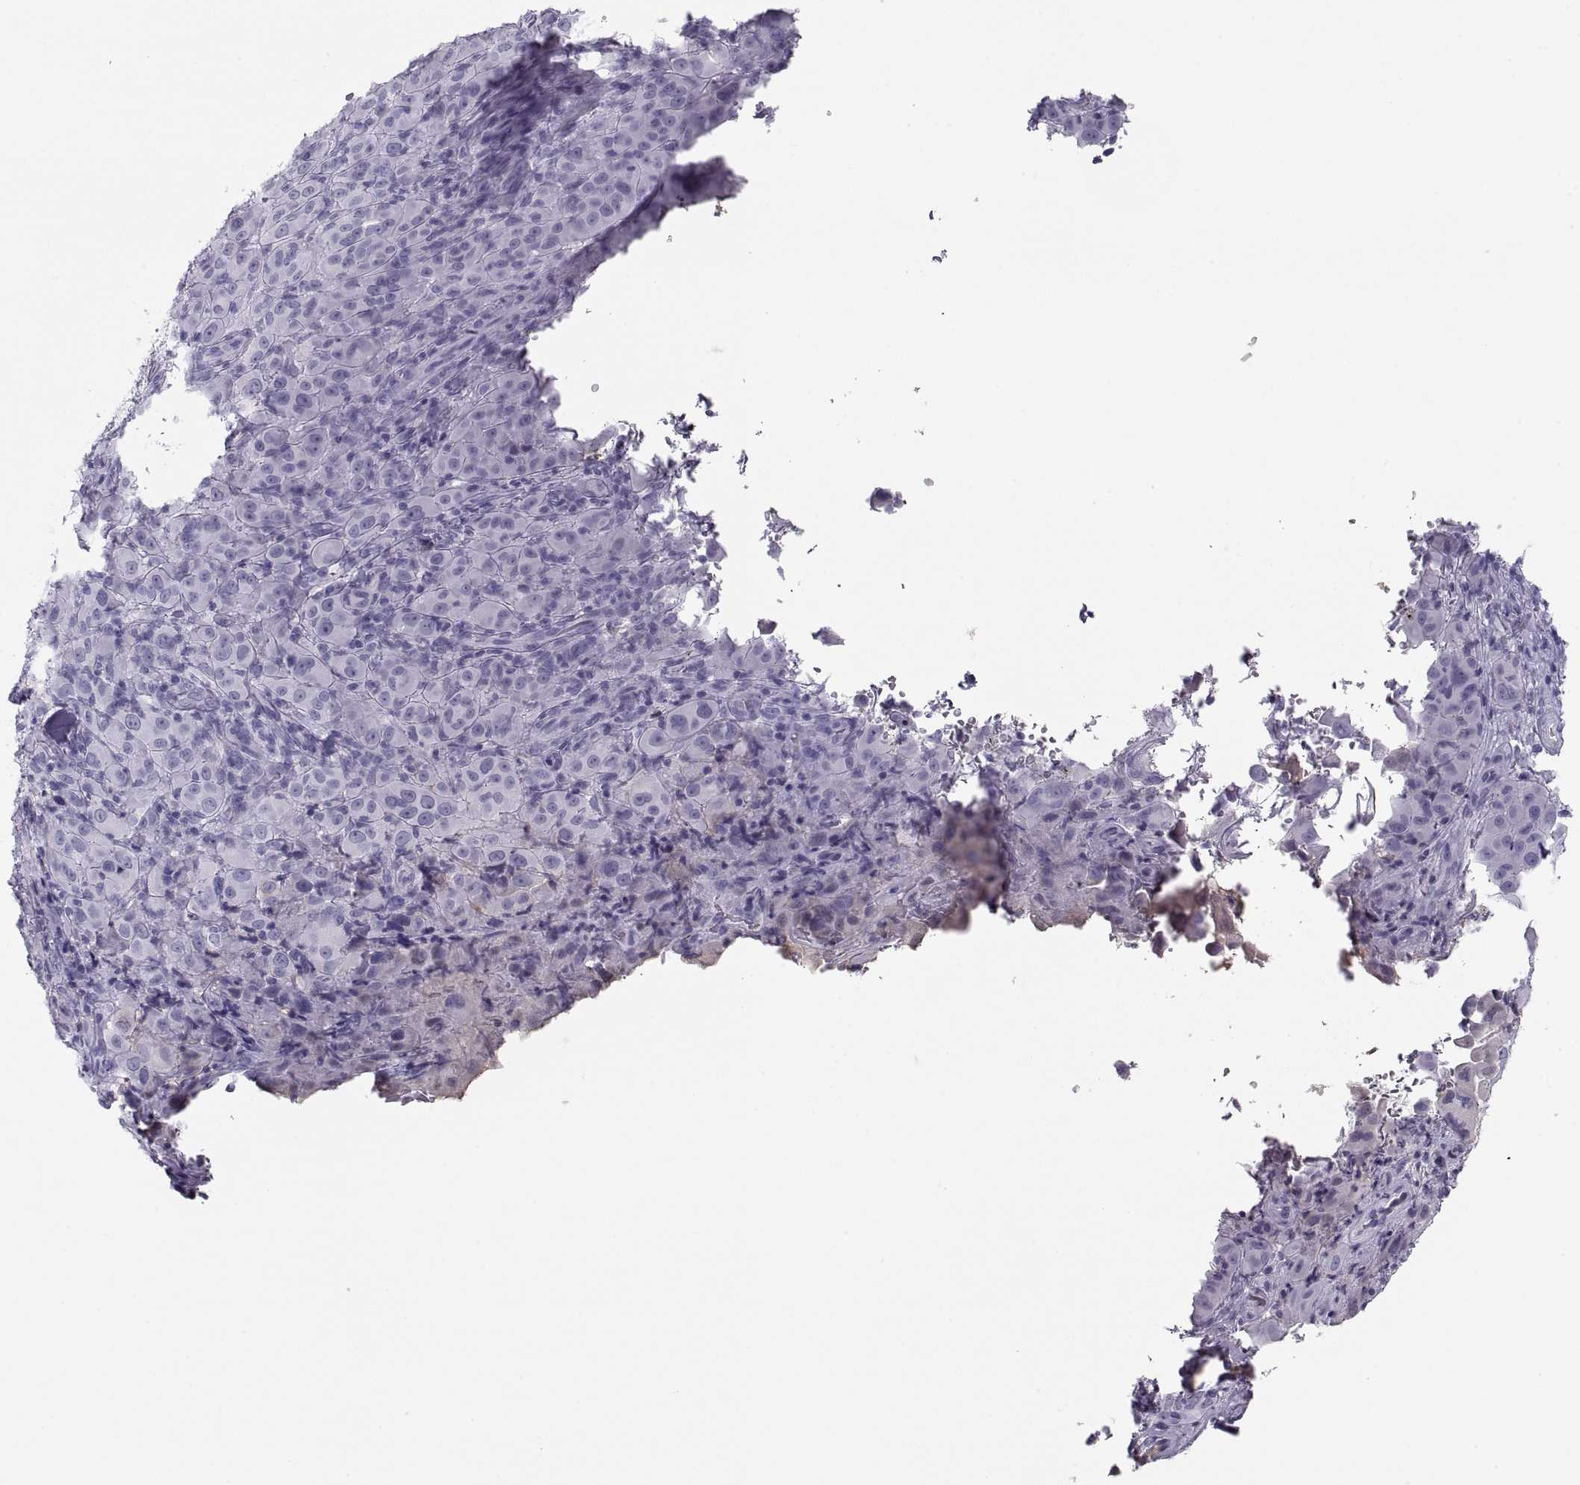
{"staining": {"intensity": "negative", "quantity": "none", "location": "none"}, "tissue": "melanoma", "cell_type": "Tumor cells", "image_type": "cancer", "snomed": [{"axis": "morphology", "description": "Malignant melanoma, NOS"}, {"axis": "topography", "description": "Skin"}], "caption": "IHC of malignant melanoma shows no expression in tumor cells.", "gene": "MAGEB2", "patient": {"sex": "female", "age": 87}}